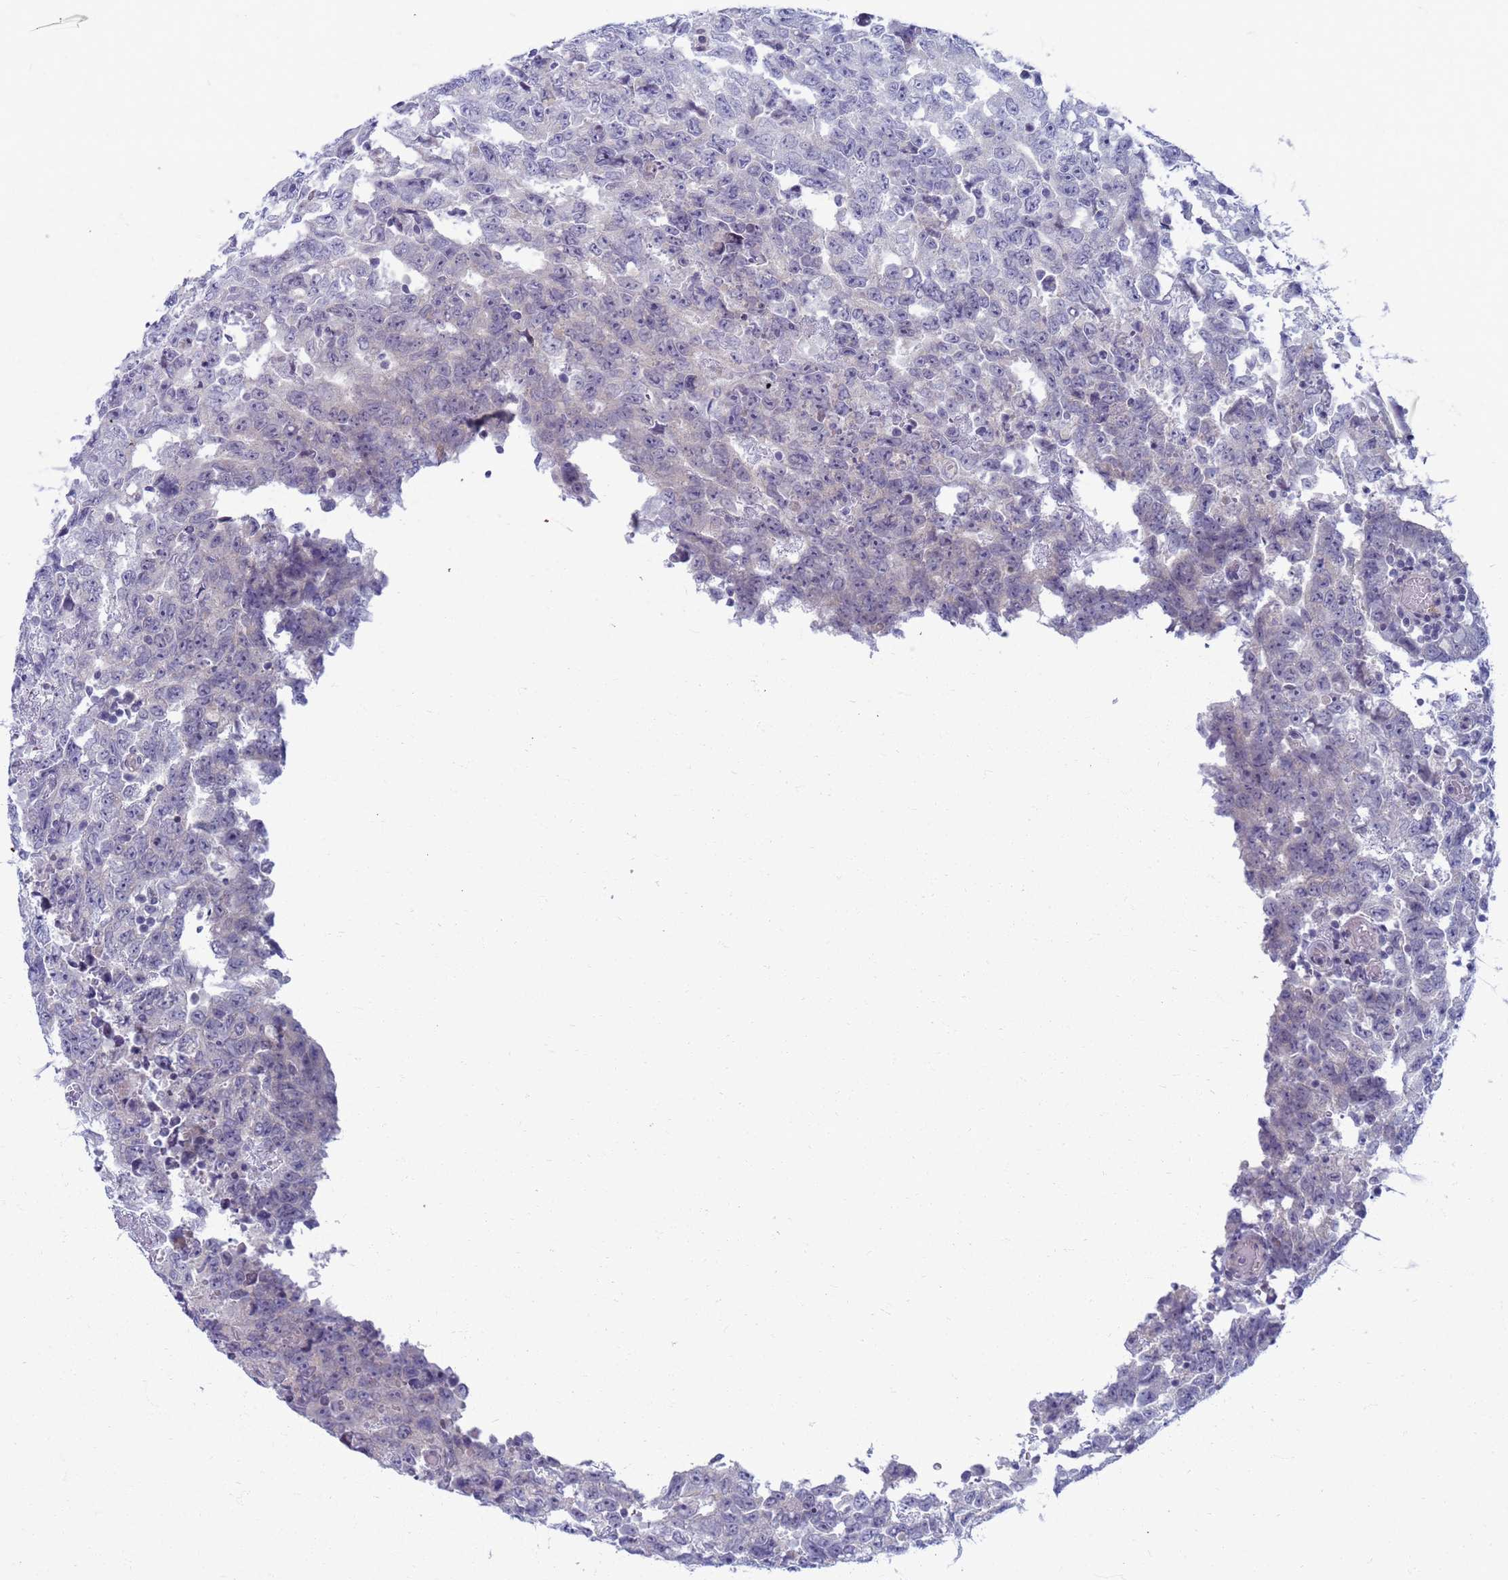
{"staining": {"intensity": "negative", "quantity": "none", "location": "none"}, "tissue": "testis cancer", "cell_type": "Tumor cells", "image_type": "cancer", "snomed": [{"axis": "morphology", "description": "Carcinoma, Embryonal, NOS"}, {"axis": "topography", "description": "Testis"}], "caption": "Immunohistochemical staining of embryonal carcinoma (testis) reveals no significant expression in tumor cells.", "gene": "CLCA2", "patient": {"sex": "male", "age": 26}}